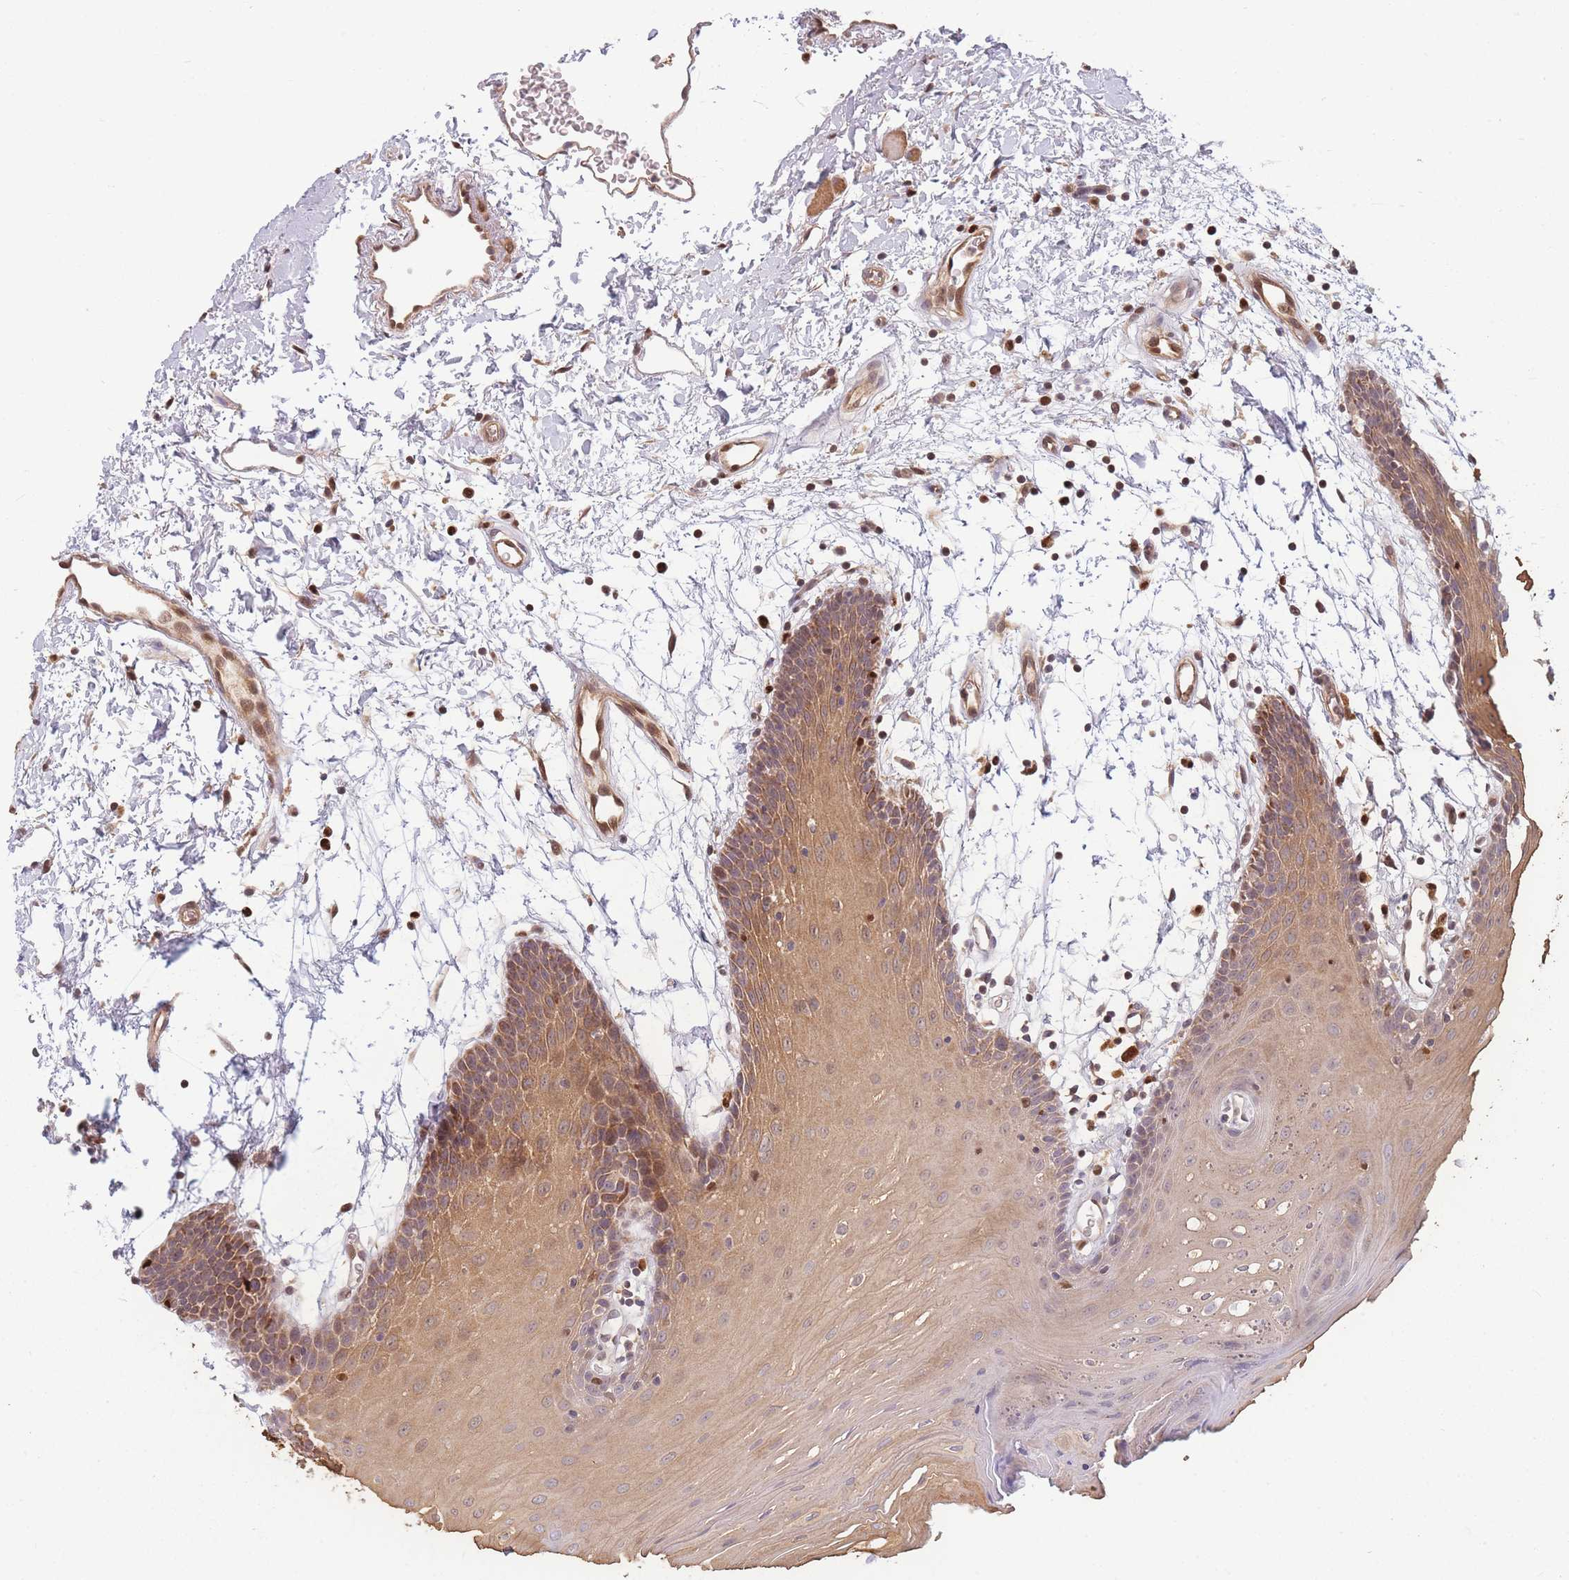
{"staining": {"intensity": "moderate", "quantity": ">75%", "location": "cytoplasmic/membranous"}, "tissue": "oral mucosa", "cell_type": "Squamous epithelial cells", "image_type": "normal", "snomed": [{"axis": "morphology", "description": "Normal tissue, NOS"}, {"axis": "topography", "description": "Skeletal muscle"}, {"axis": "topography", "description": "Oral tissue"}, {"axis": "topography", "description": "Salivary gland"}, {"axis": "topography", "description": "Peripheral nerve tissue"}], "caption": "Protein staining of unremarkable oral mucosa shows moderate cytoplasmic/membranous expression in approximately >75% of squamous epithelial cells. Nuclei are stained in blue.", "gene": "FAM153A", "patient": {"sex": "male", "age": 54}}